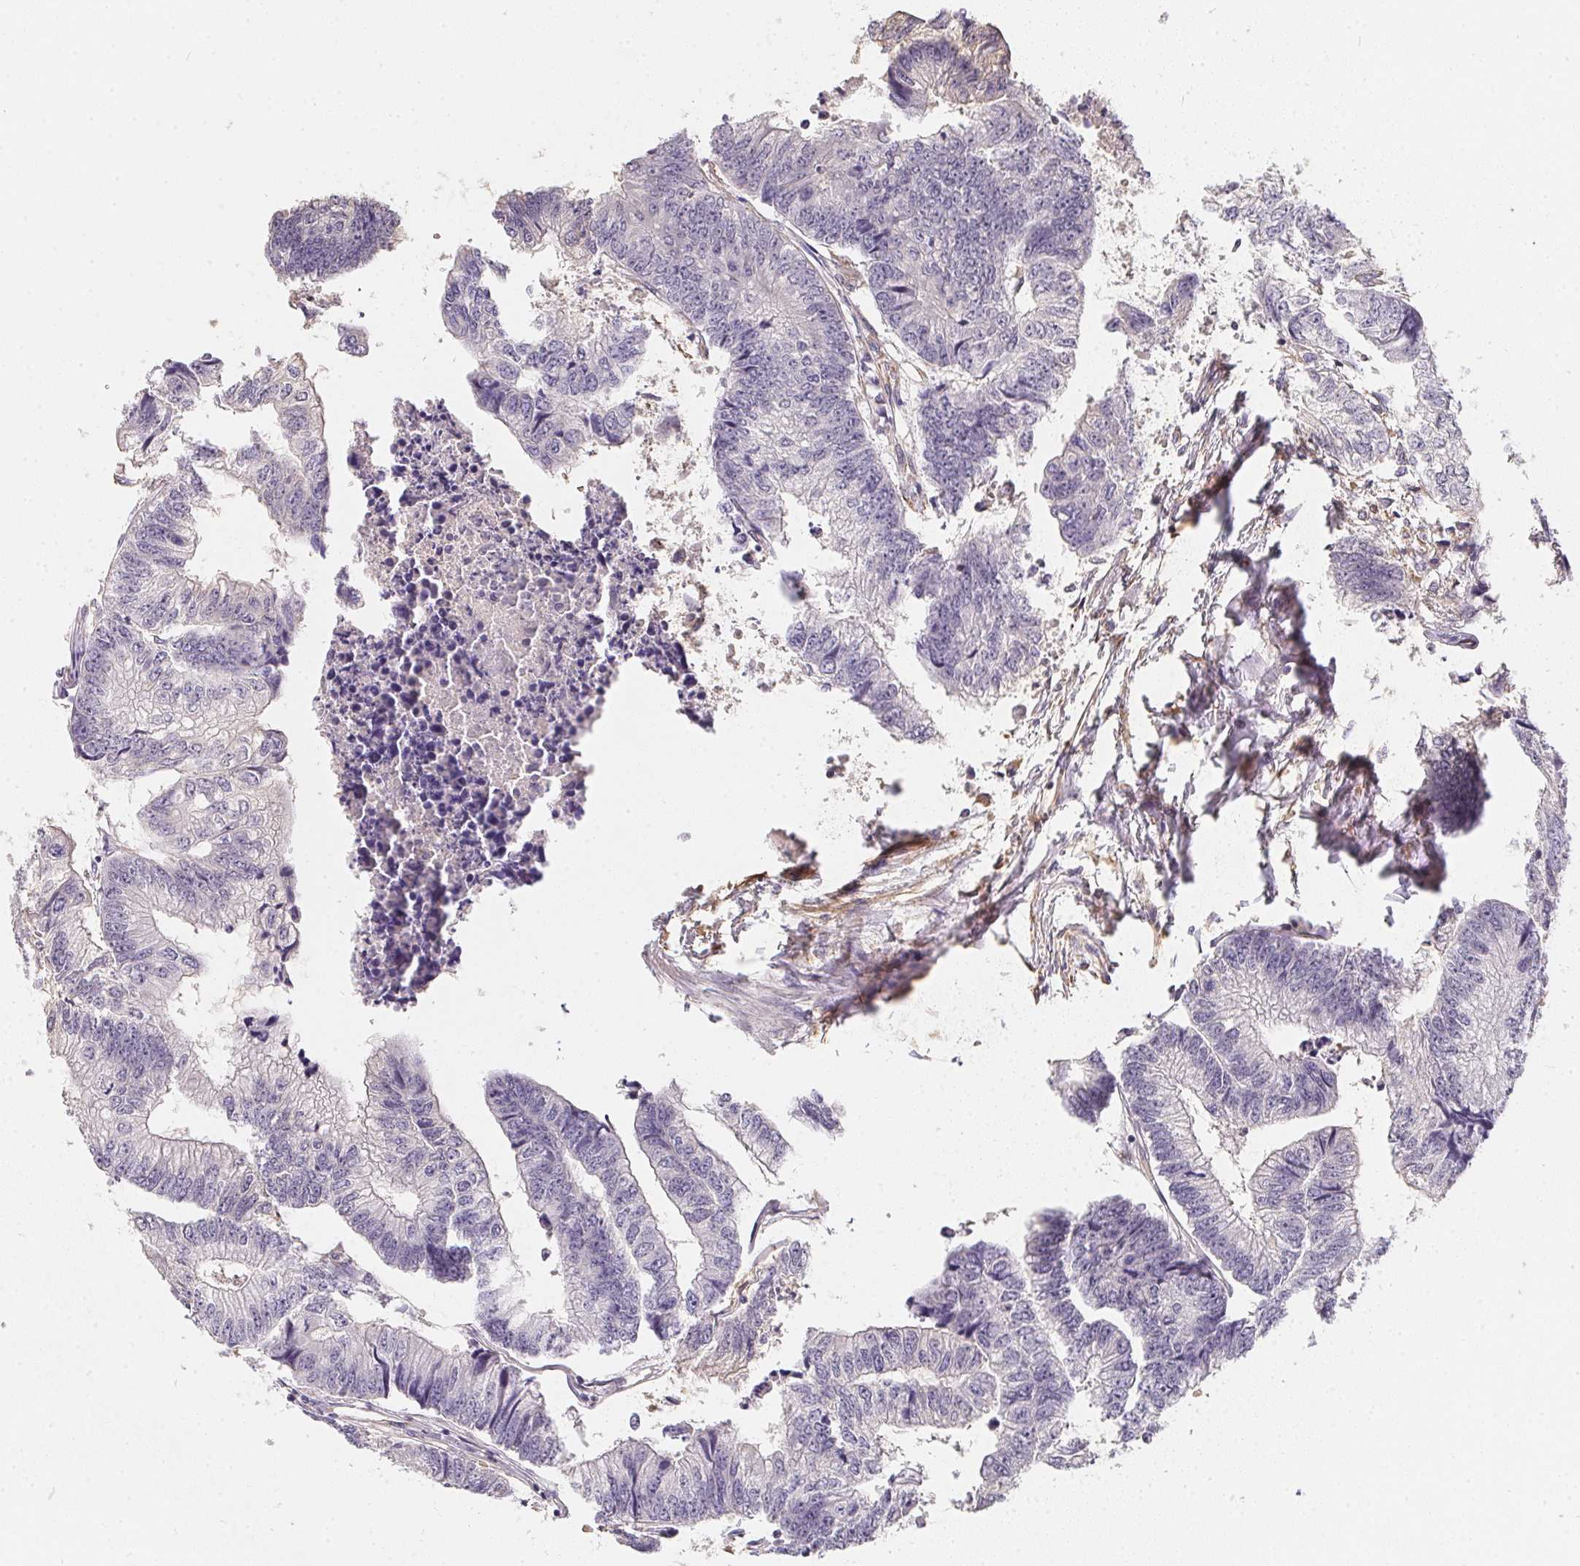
{"staining": {"intensity": "negative", "quantity": "none", "location": "none"}, "tissue": "colorectal cancer", "cell_type": "Tumor cells", "image_type": "cancer", "snomed": [{"axis": "morphology", "description": "Adenocarcinoma, NOS"}, {"axis": "topography", "description": "Rectum"}], "caption": "DAB (3,3'-diaminobenzidine) immunohistochemical staining of colorectal cancer demonstrates no significant expression in tumor cells. (Brightfield microscopy of DAB (3,3'-diaminobenzidine) immunohistochemistry at high magnification).", "gene": "TBKBP1", "patient": {"sex": "male", "age": 63}}